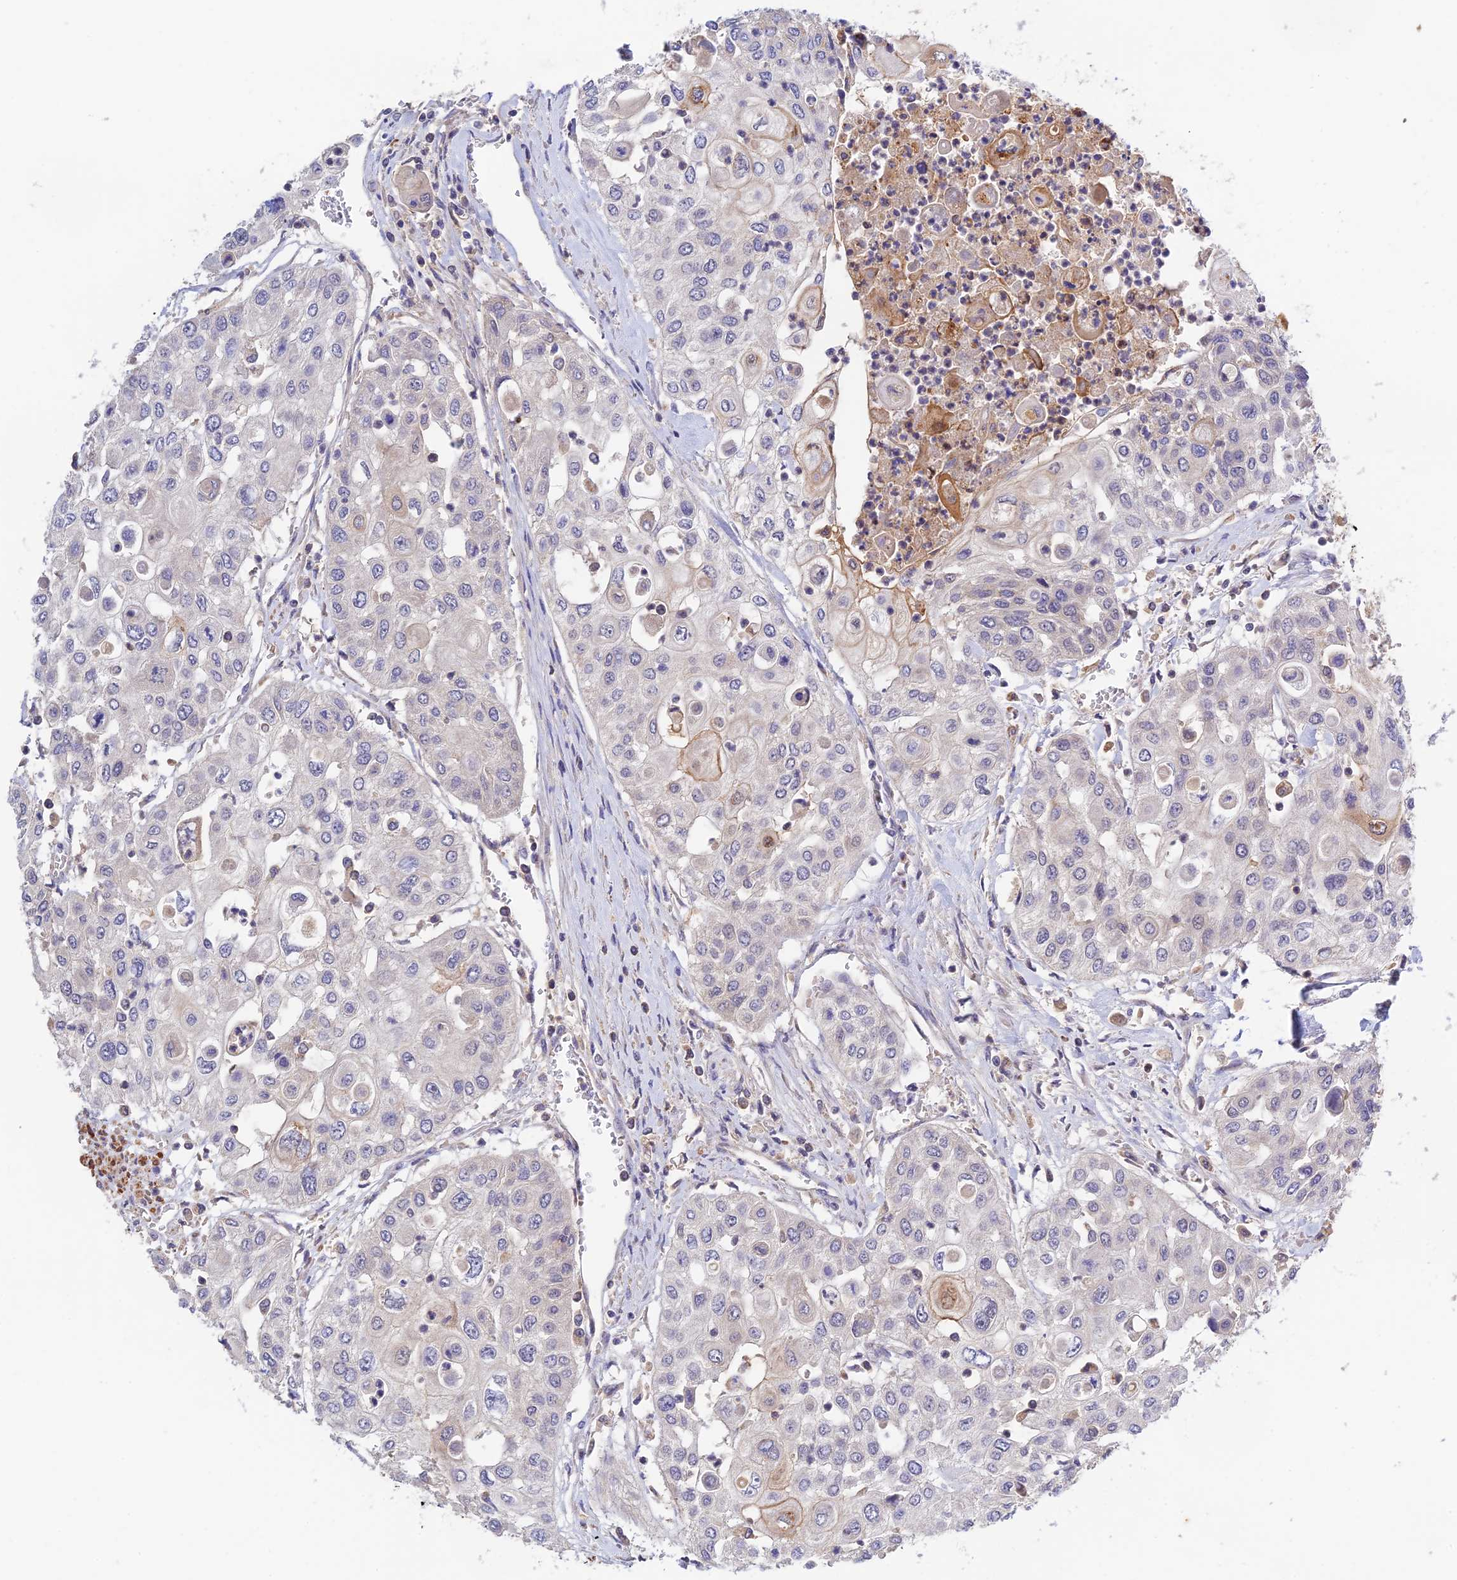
{"staining": {"intensity": "negative", "quantity": "none", "location": "none"}, "tissue": "urothelial cancer", "cell_type": "Tumor cells", "image_type": "cancer", "snomed": [{"axis": "morphology", "description": "Urothelial carcinoma, High grade"}, {"axis": "topography", "description": "Urinary bladder"}], "caption": "Protein analysis of urothelial cancer demonstrates no significant expression in tumor cells.", "gene": "CWH43", "patient": {"sex": "female", "age": 79}}